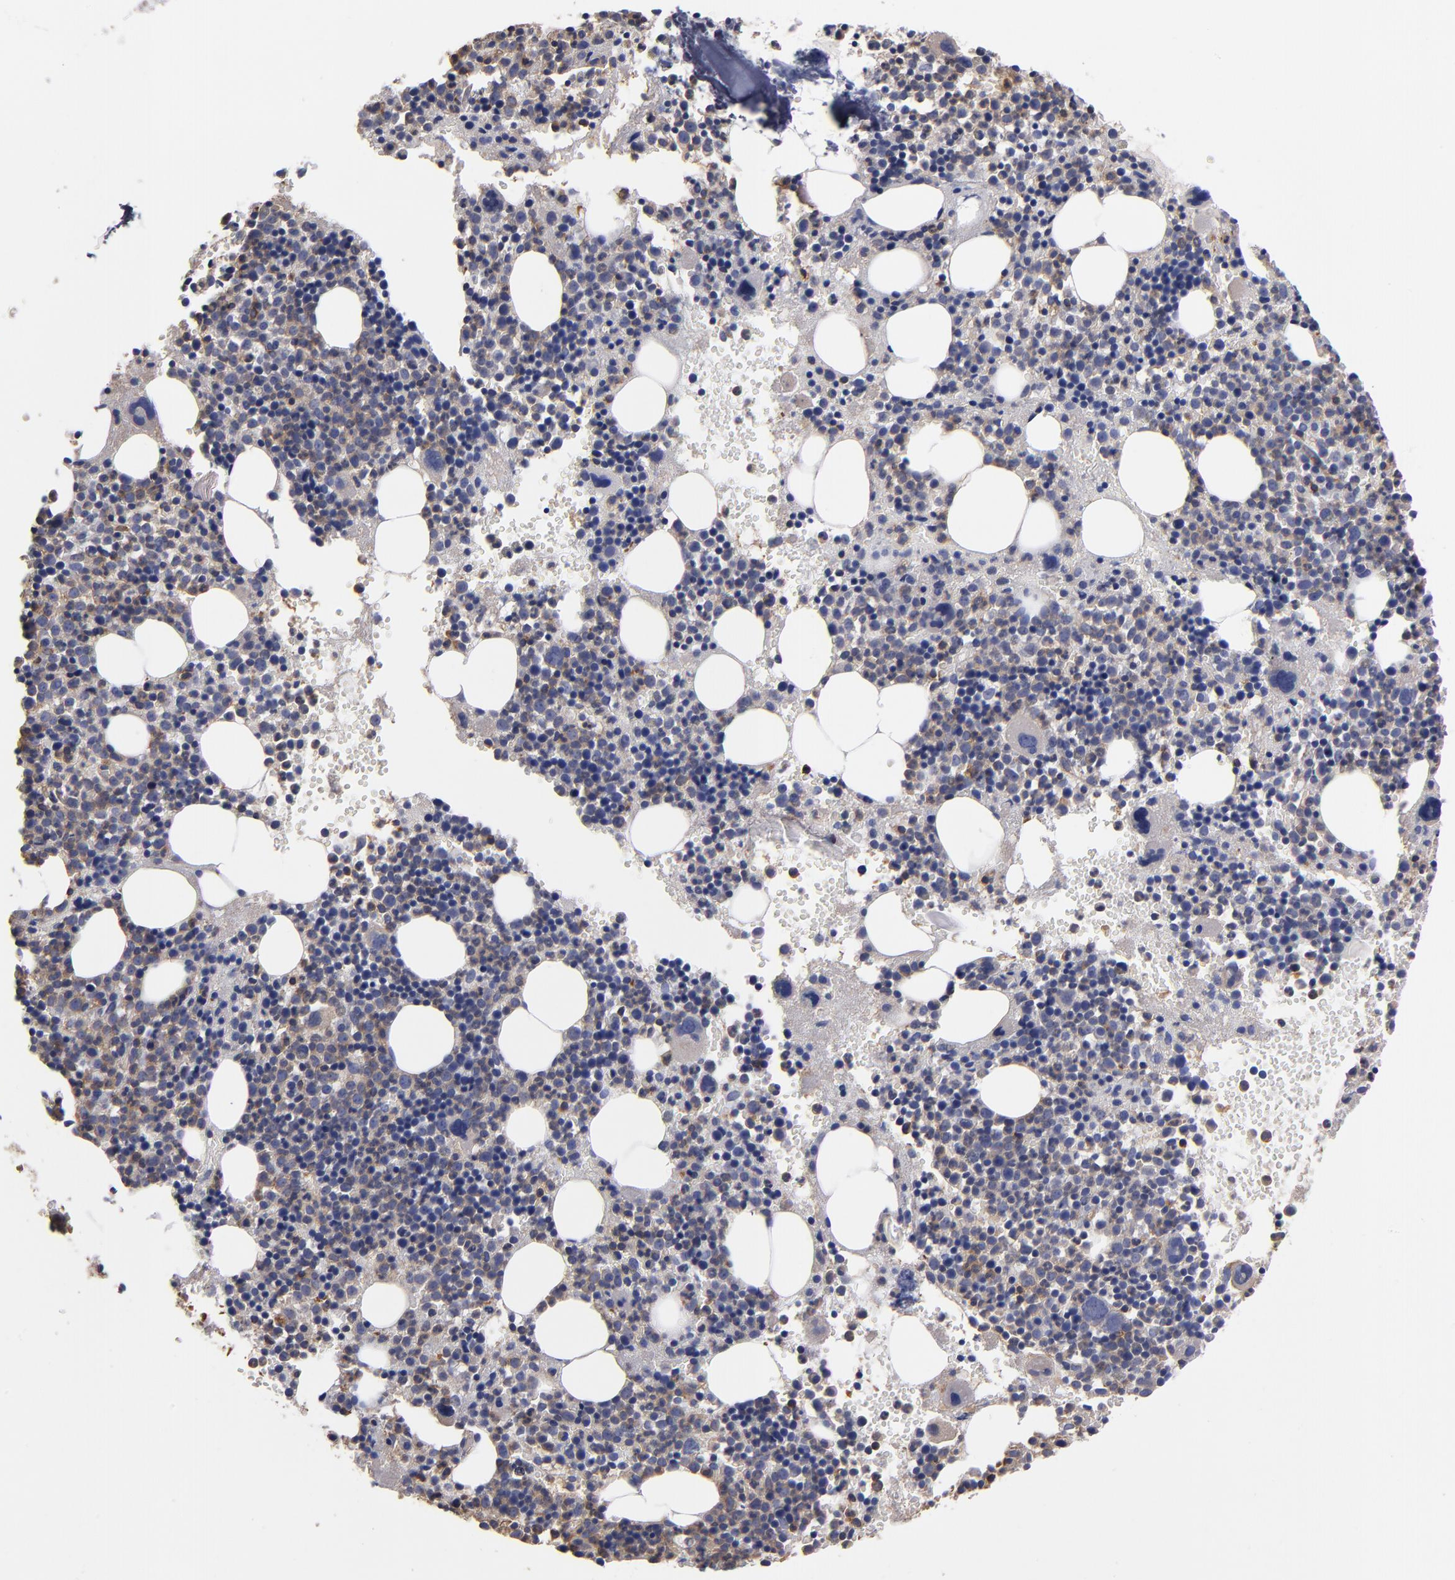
{"staining": {"intensity": "weak", "quantity": "<25%", "location": "cytoplasmic/membranous"}, "tissue": "bone marrow", "cell_type": "Hematopoietic cells", "image_type": "normal", "snomed": [{"axis": "morphology", "description": "Normal tissue, NOS"}, {"axis": "topography", "description": "Bone marrow"}], "caption": "Bone marrow was stained to show a protein in brown. There is no significant staining in hematopoietic cells. (Brightfield microscopy of DAB IHC at high magnification).", "gene": "ESYT2", "patient": {"sex": "male", "age": 34}}